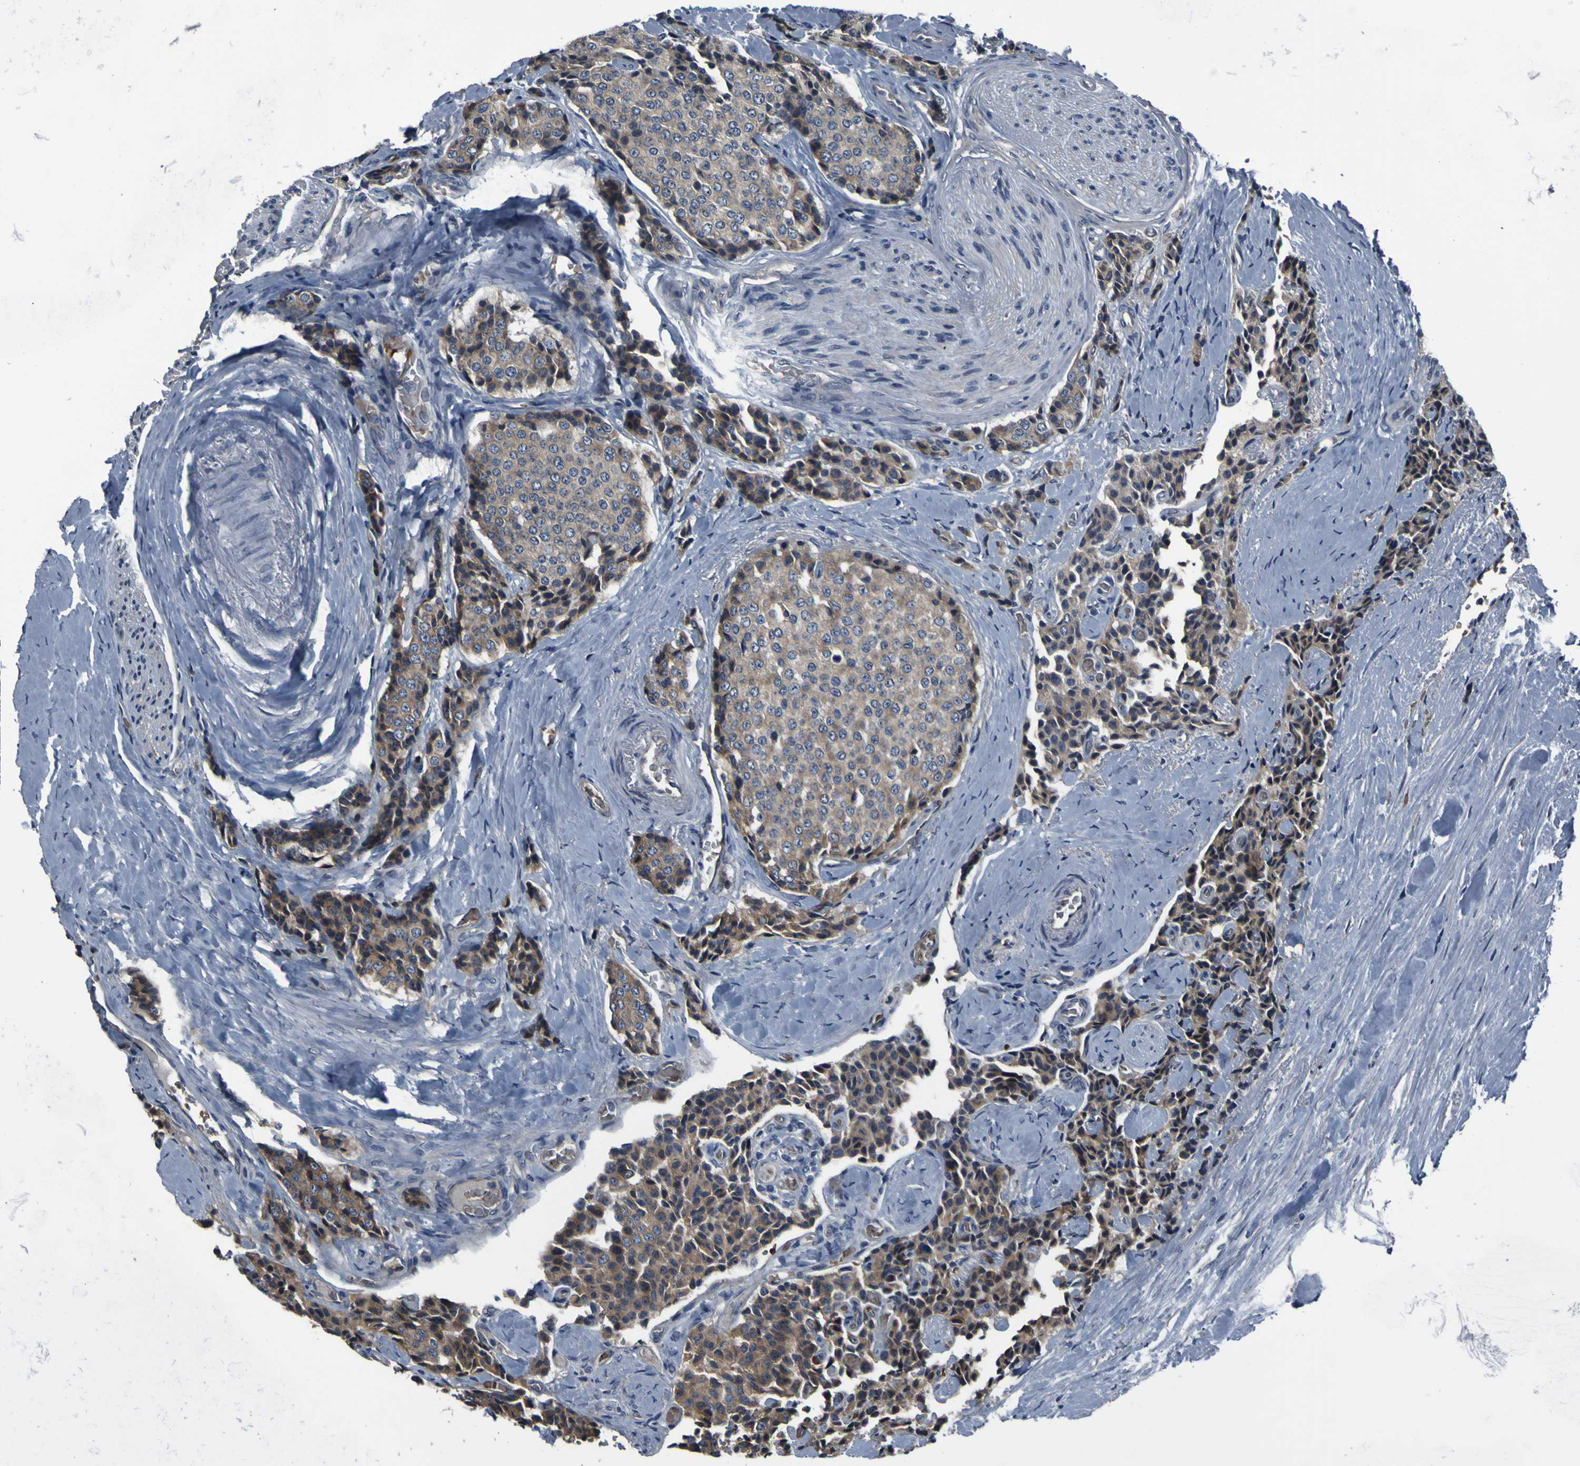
{"staining": {"intensity": "weak", "quantity": ">75%", "location": "cytoplasmic/membranous"}, "tissue": "carcinoid", "cell_type": "Tumor cells", "image_type": "cancer", "snomed": [{"axis": "morphology", "description": "Carcinoid, malignant, NOS"}, {"axis": "topography", "description": "Colon"}], "caption": "Immunohistochemical staining of carcinoid demonstrates weak cytoplasmic/membranous protein expression in approximately >75% of tumor cells. (DAB (3,3'-diaminobenzidine) = brown stain, brightfield microscopy at high magnification).", "gene": "GRAMD1A", "patient": {"sex": "female", "age": 61}}